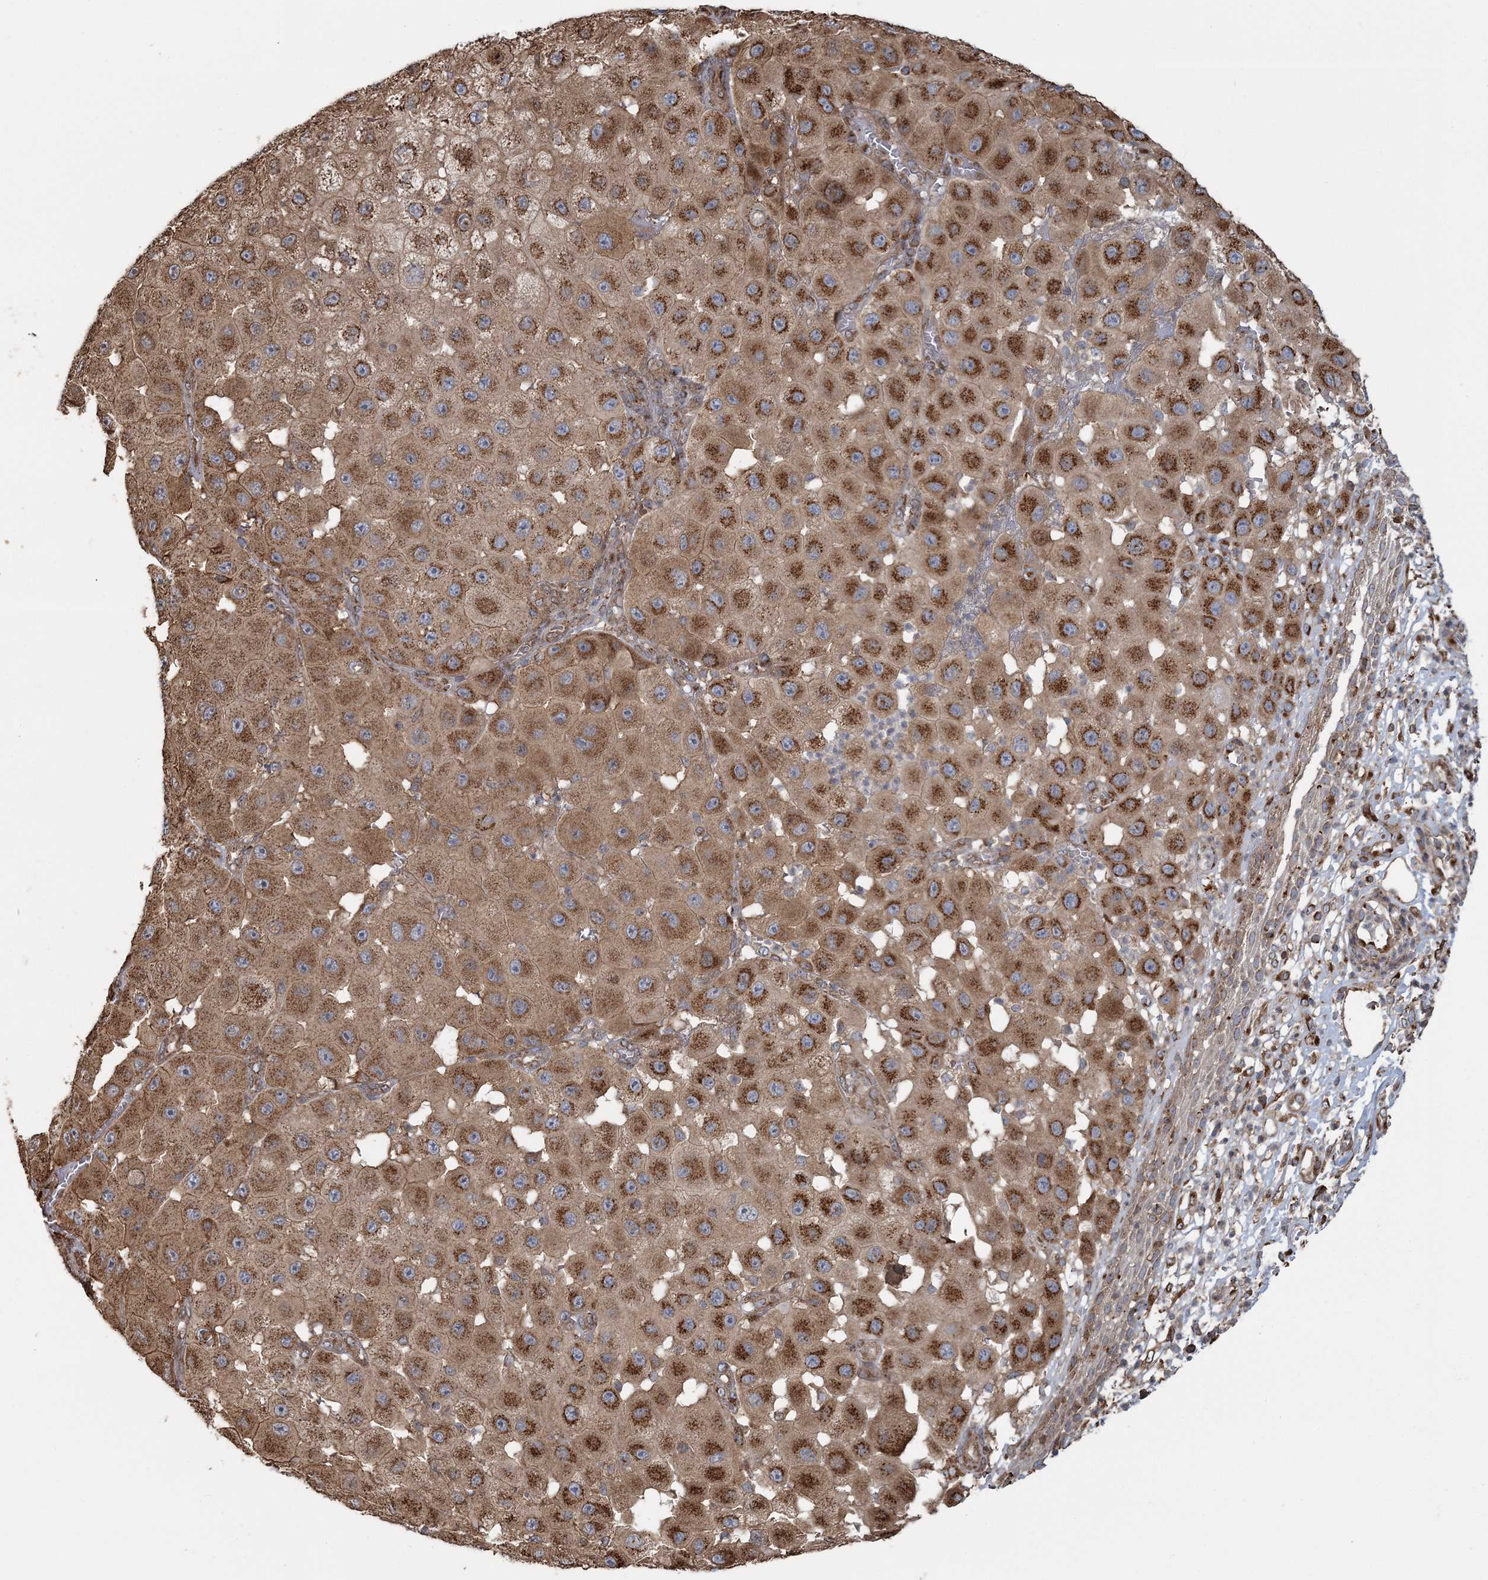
{"staining": {"intensity": "moderate", "quantity": ">75%", "location": "cytoplasmic/membranous"}, "tissue": "melanoma", "cell_type": "Tumor cells", "image_type": "cancer", "snomed": [{"axis": "morphology", "description": "Malignant melanoma, NOS"}, {"axis": "topography", "description": "Skin"}], "caption": "Melanoma stained with IHC exhibits moderate cytoplasmic/membranous expression in about >75% of tumor cells. Nuclei are stained in blue.", "gene": "TRAF3IP2", "patient": {"sex": "female", "age": 81}}